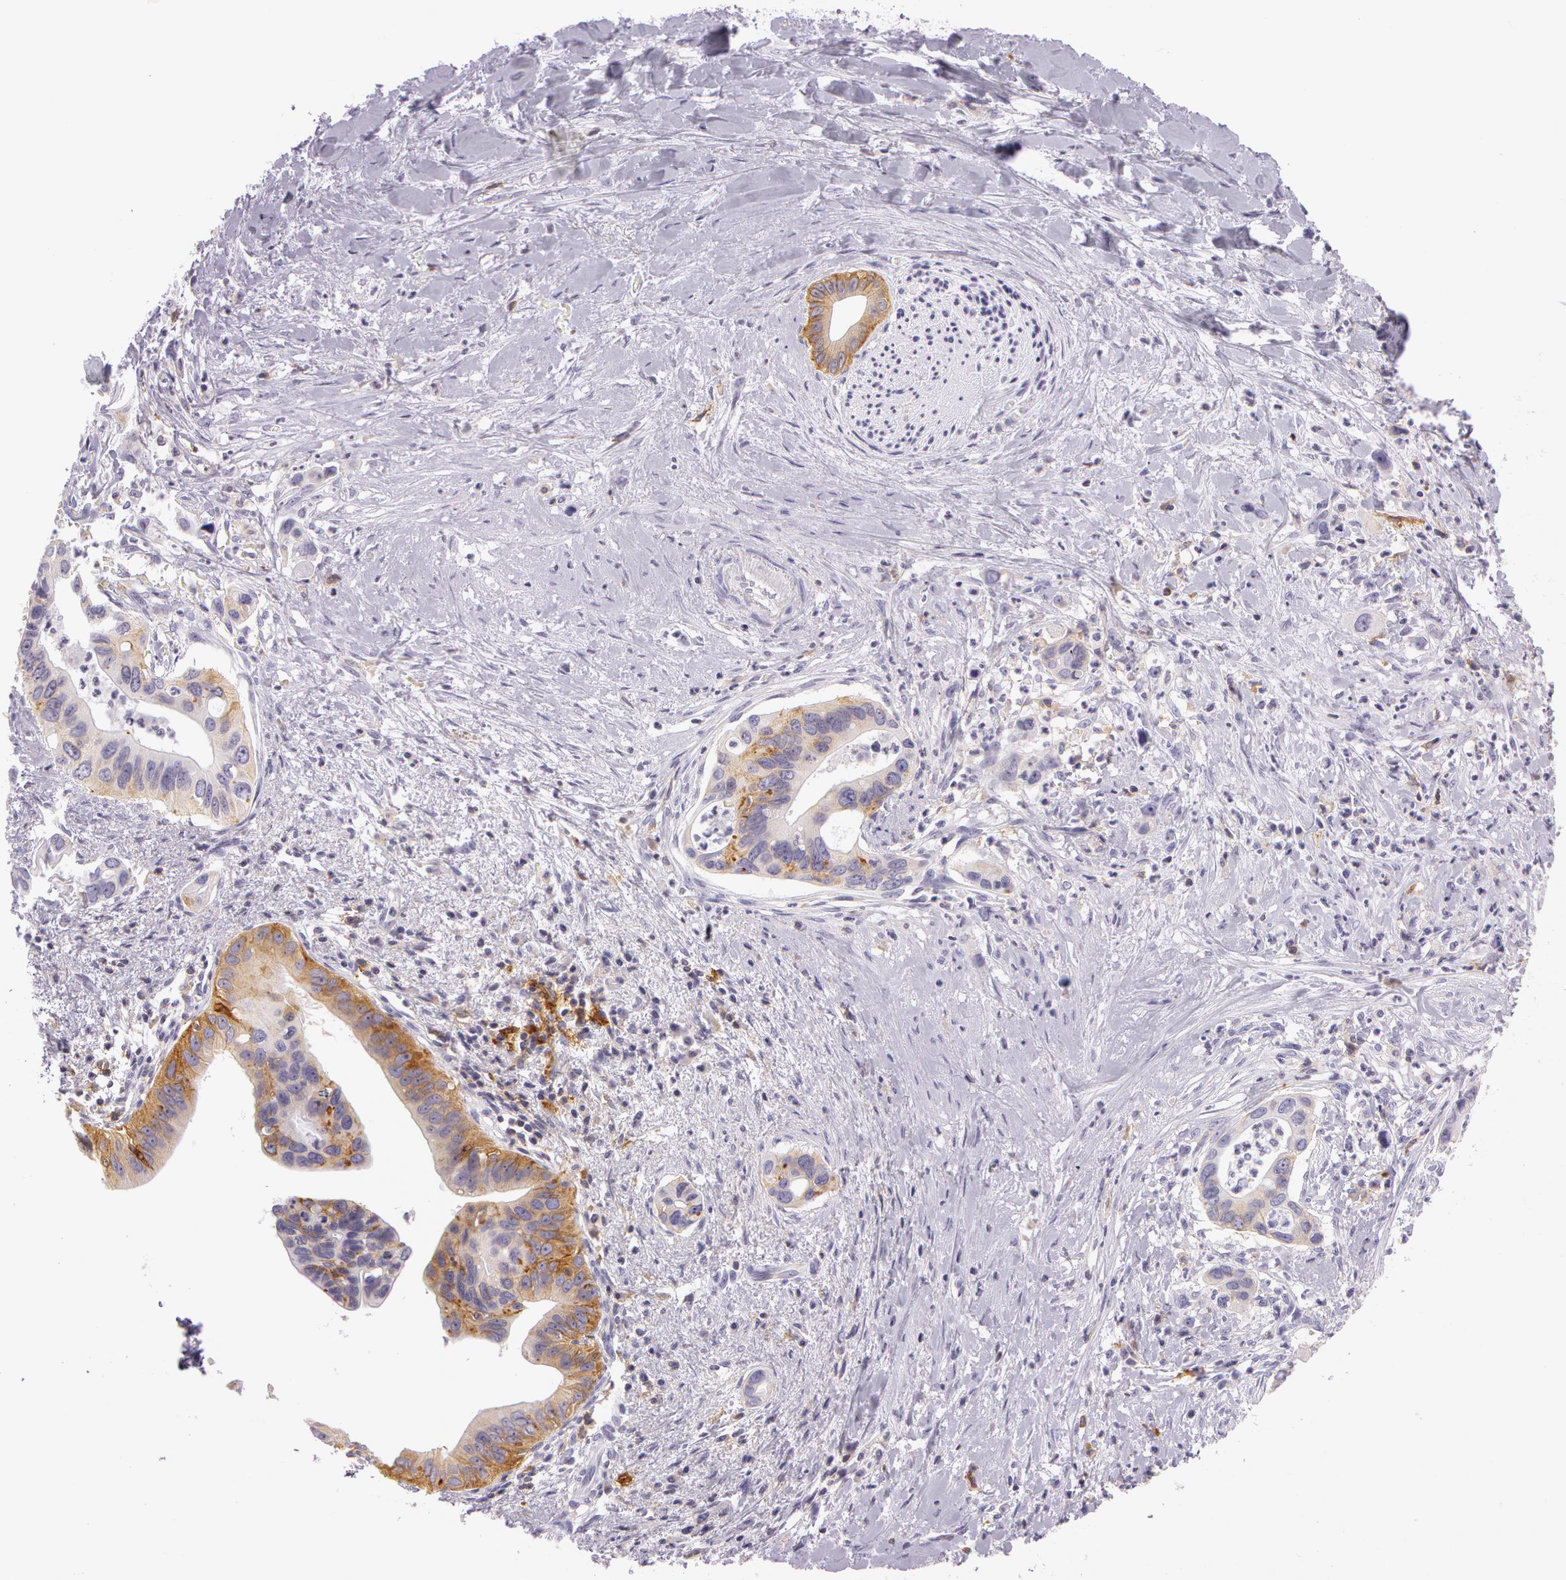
{"staining": {"intensity": "moderate", "quantity": ">75%", "location": "cytoplasmic/membranous"}, "tissue": "liver cancer", "cell_type": "Tumor cells", "image_type": "cancer", "snomed": [{"axis": "morphology", "description": "Cholangiocarcinoma"}, {"axis": "topography", "description": "Liver"}], "caption": "Tumor cells show medium levels of moderate cytoplasmic/membranous expression in approximately >75% of cells in human liver cancer (cholangiocarcinoma).", "gene": "LY75", "patient": {"sex": "female", "age": 65}}